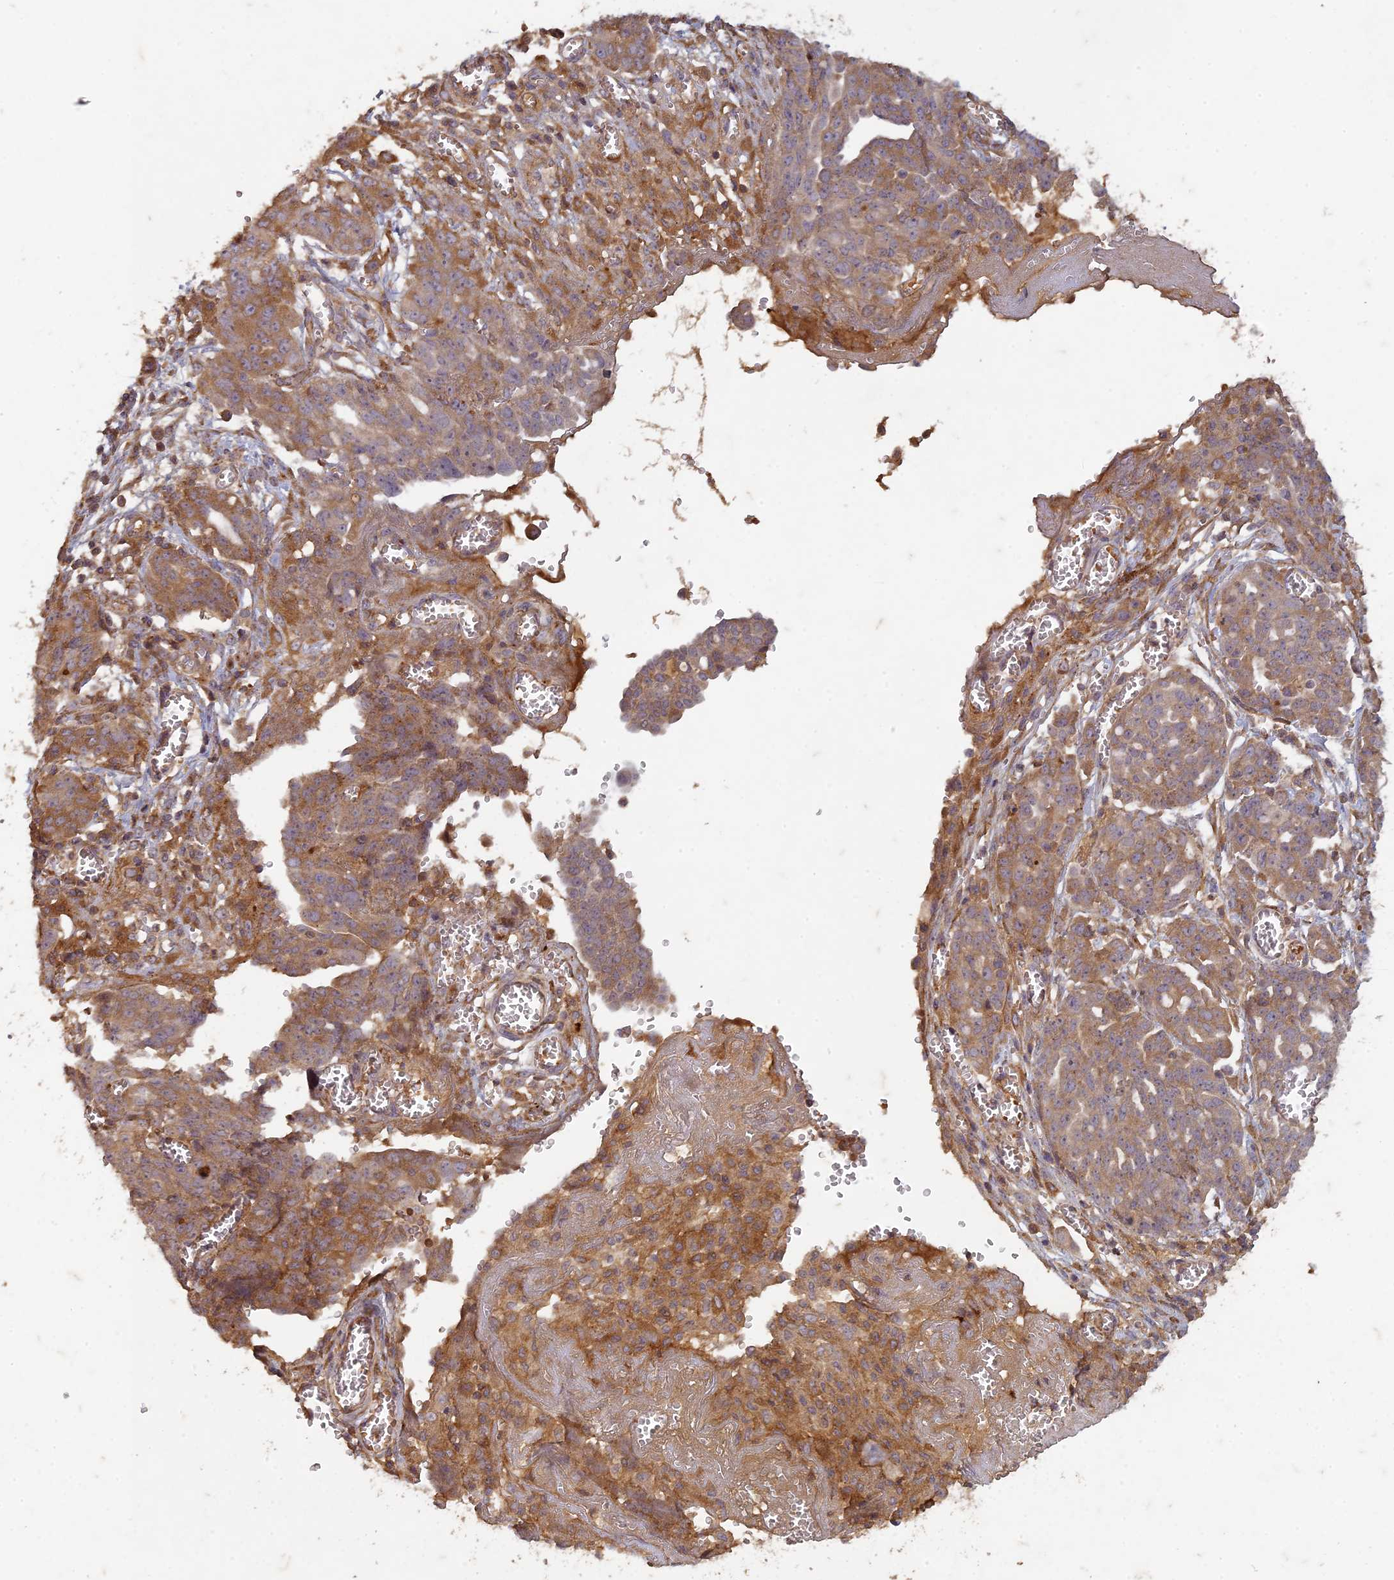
{"staining": {"intensity": "moderate", "quantity": ">75%", "location": "cytoplasmic/membranous"}, "tissue": "ovarian cancer", "cell_type": "Tumor cells", "image_type": "cancer", "snomed": [{"axis": "morphology", "description": "Cystadenocarcinoma, serous, NOS"}, {"axis": "topography", "description": "Soft tissue"}, {"axis": "topography", "description": "Ovary"}], "caption": "Immunohistochemical staining of ovarian cancer (serous cystadenocarcinoma) demonstrates medium levels of moderate cytoplasmic/membranous protein expression in about >75% of tumor cells.", "gene": "TCF25", "patient": {"sex": "female", "age": 57}}